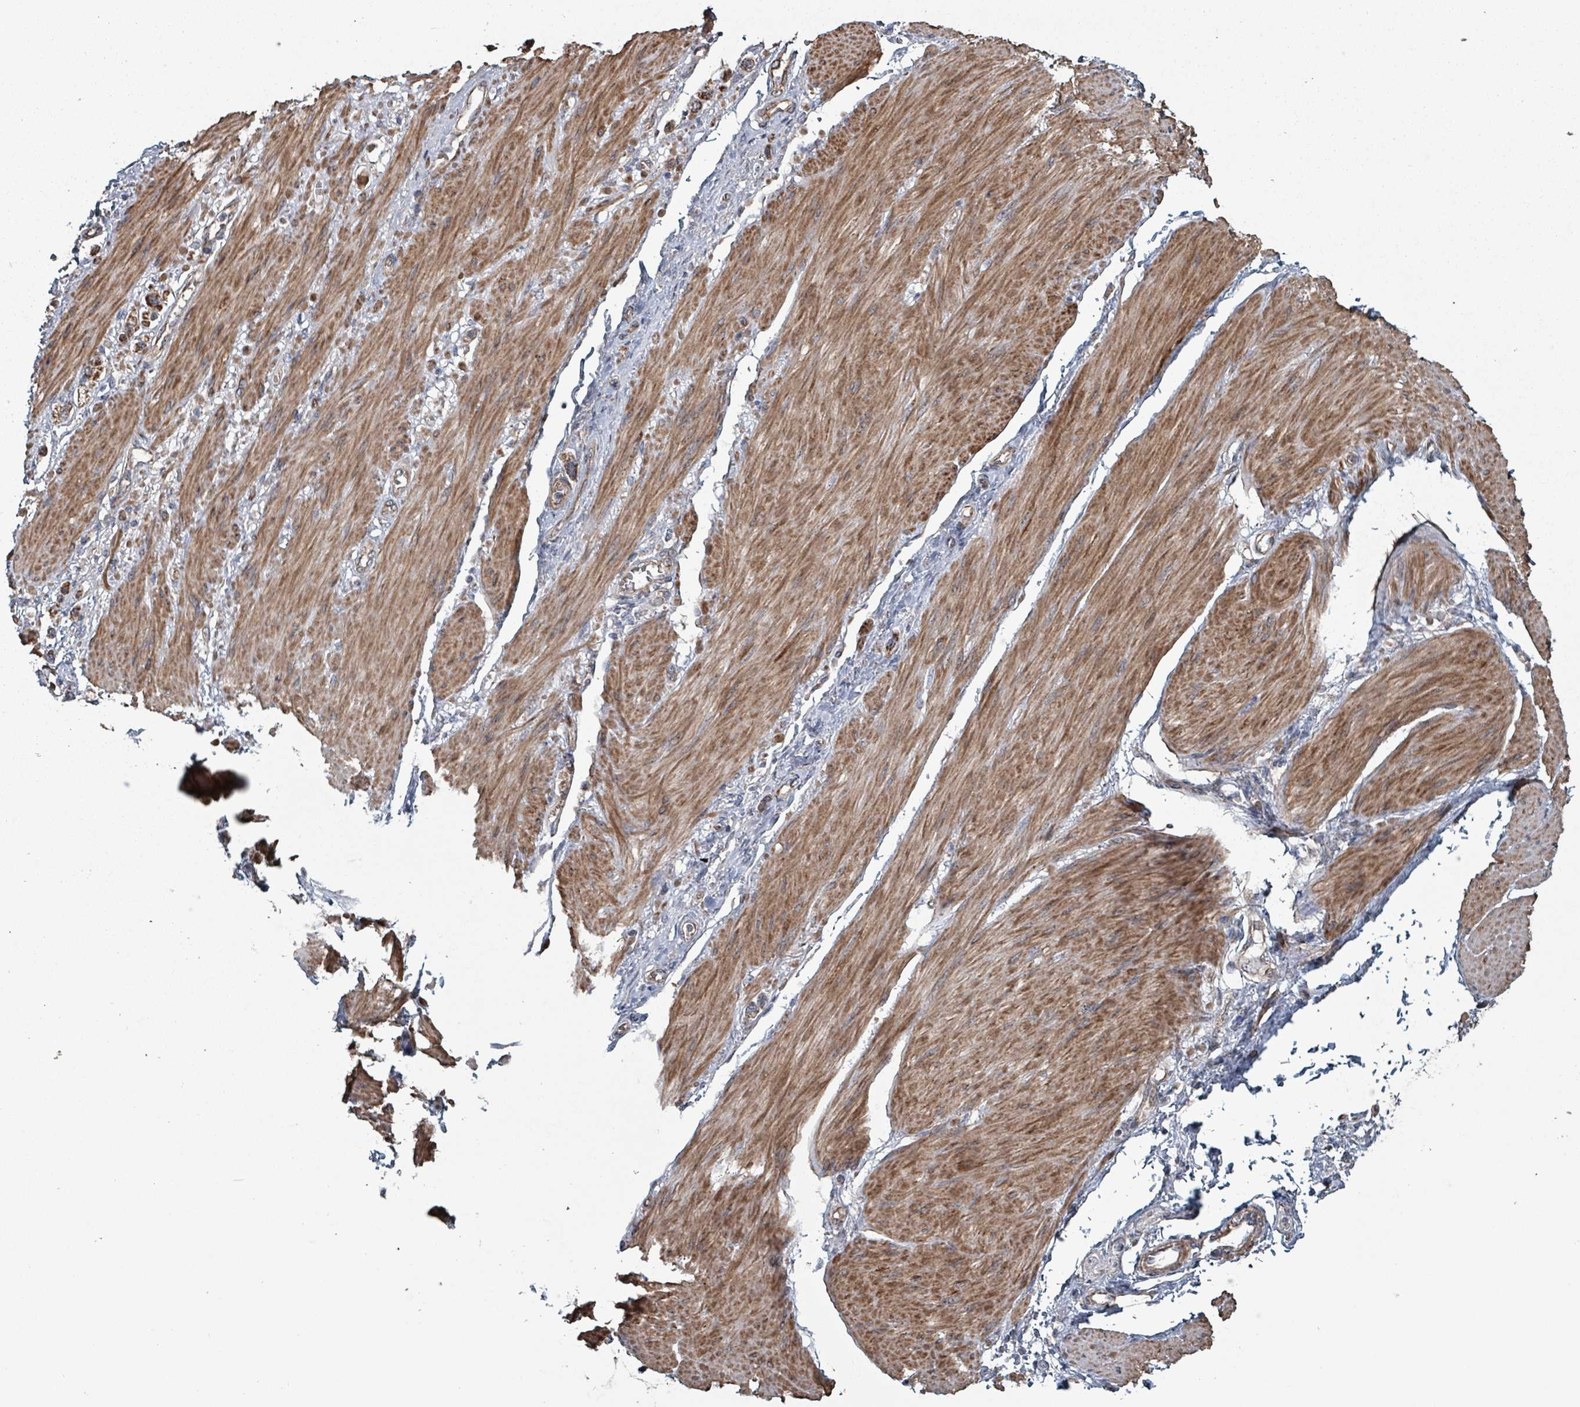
{"staining": {"intensity": "strong", "quantity": ">75%", "location": "cytoplasmic/membranous"}, "tissue": "stomach cancer", "cell_type": "Tumor cells", "image_type": "cancer", "snomed": [{"axis": "morphology", "description": "Adenocarcinoma, NOS"}, {"axis": "topography", "description": "Stomach"}], "caption": "A histopathology image of human stomach cancer (adenocarcinoma) stained for a protein reveals strong cytoplasmic/membranous brown staining in tumor cells. The staining is performed using DAB (3,3'-diaminobenzidine) brown chromogen to label protein expression. The nuclei are counter-stained blue using hematoxylin.", "gene": "MRPL4", "patient": {"sex": "female", "age": 65}}